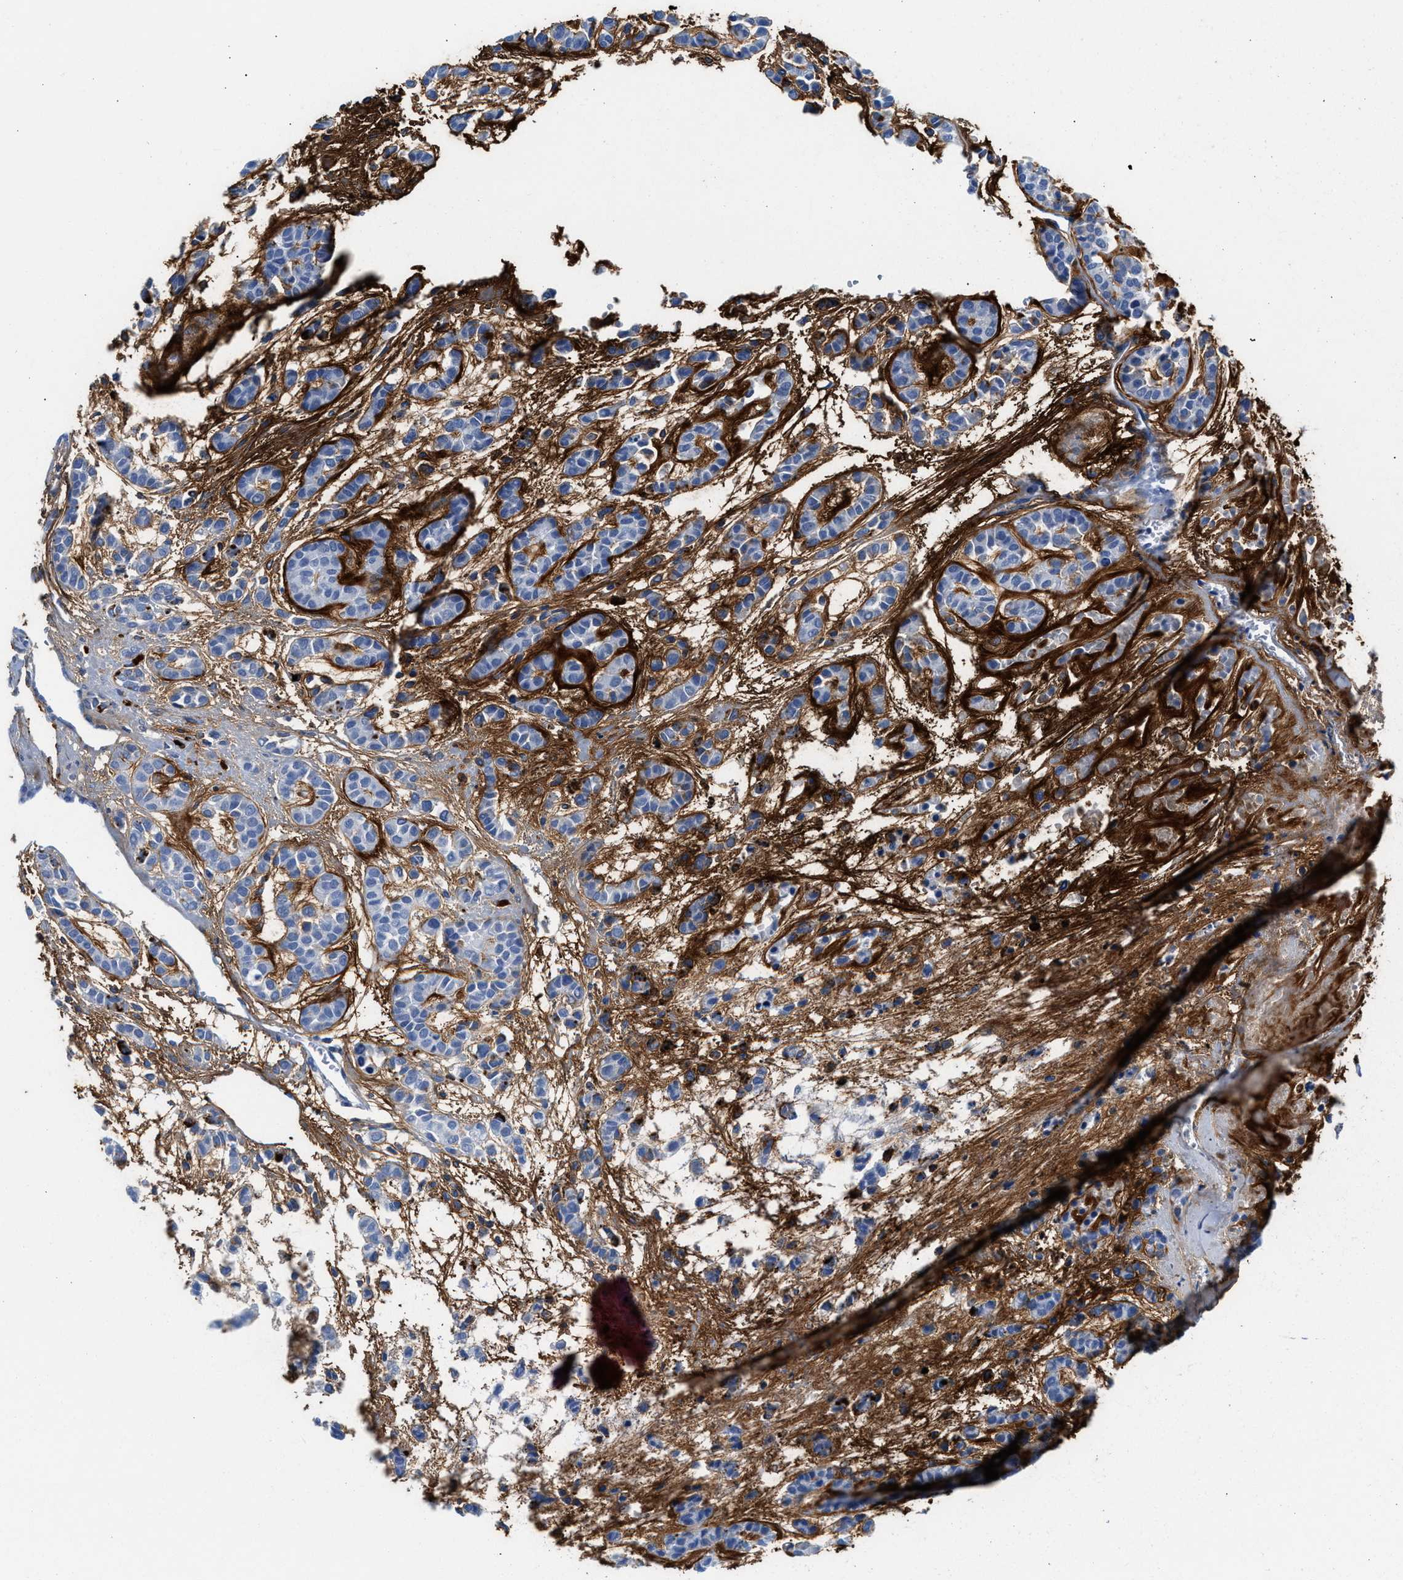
{"staining": {"intensity": "negative", "quantity": "none", "location": "none"}, "tissue": "head and neck cancer", "cell_type": "Tumor cells", "image_type": "cancer", "snomed": [{"axis": "morphology", "description": "Adenocarcinoma, NOS"}, {"axis": "morphology", "description": "Adenoma, NOS"}, {"axis": "topography", "description": "Head-Neck"}], "caption": "An immunohistochemistry image of adenoma (head and neck) is shown. There is no staining in tumor cells of adenoma (head and neck).", "gene": "TNR", "patient": {"sex": "female", "age": 55}}